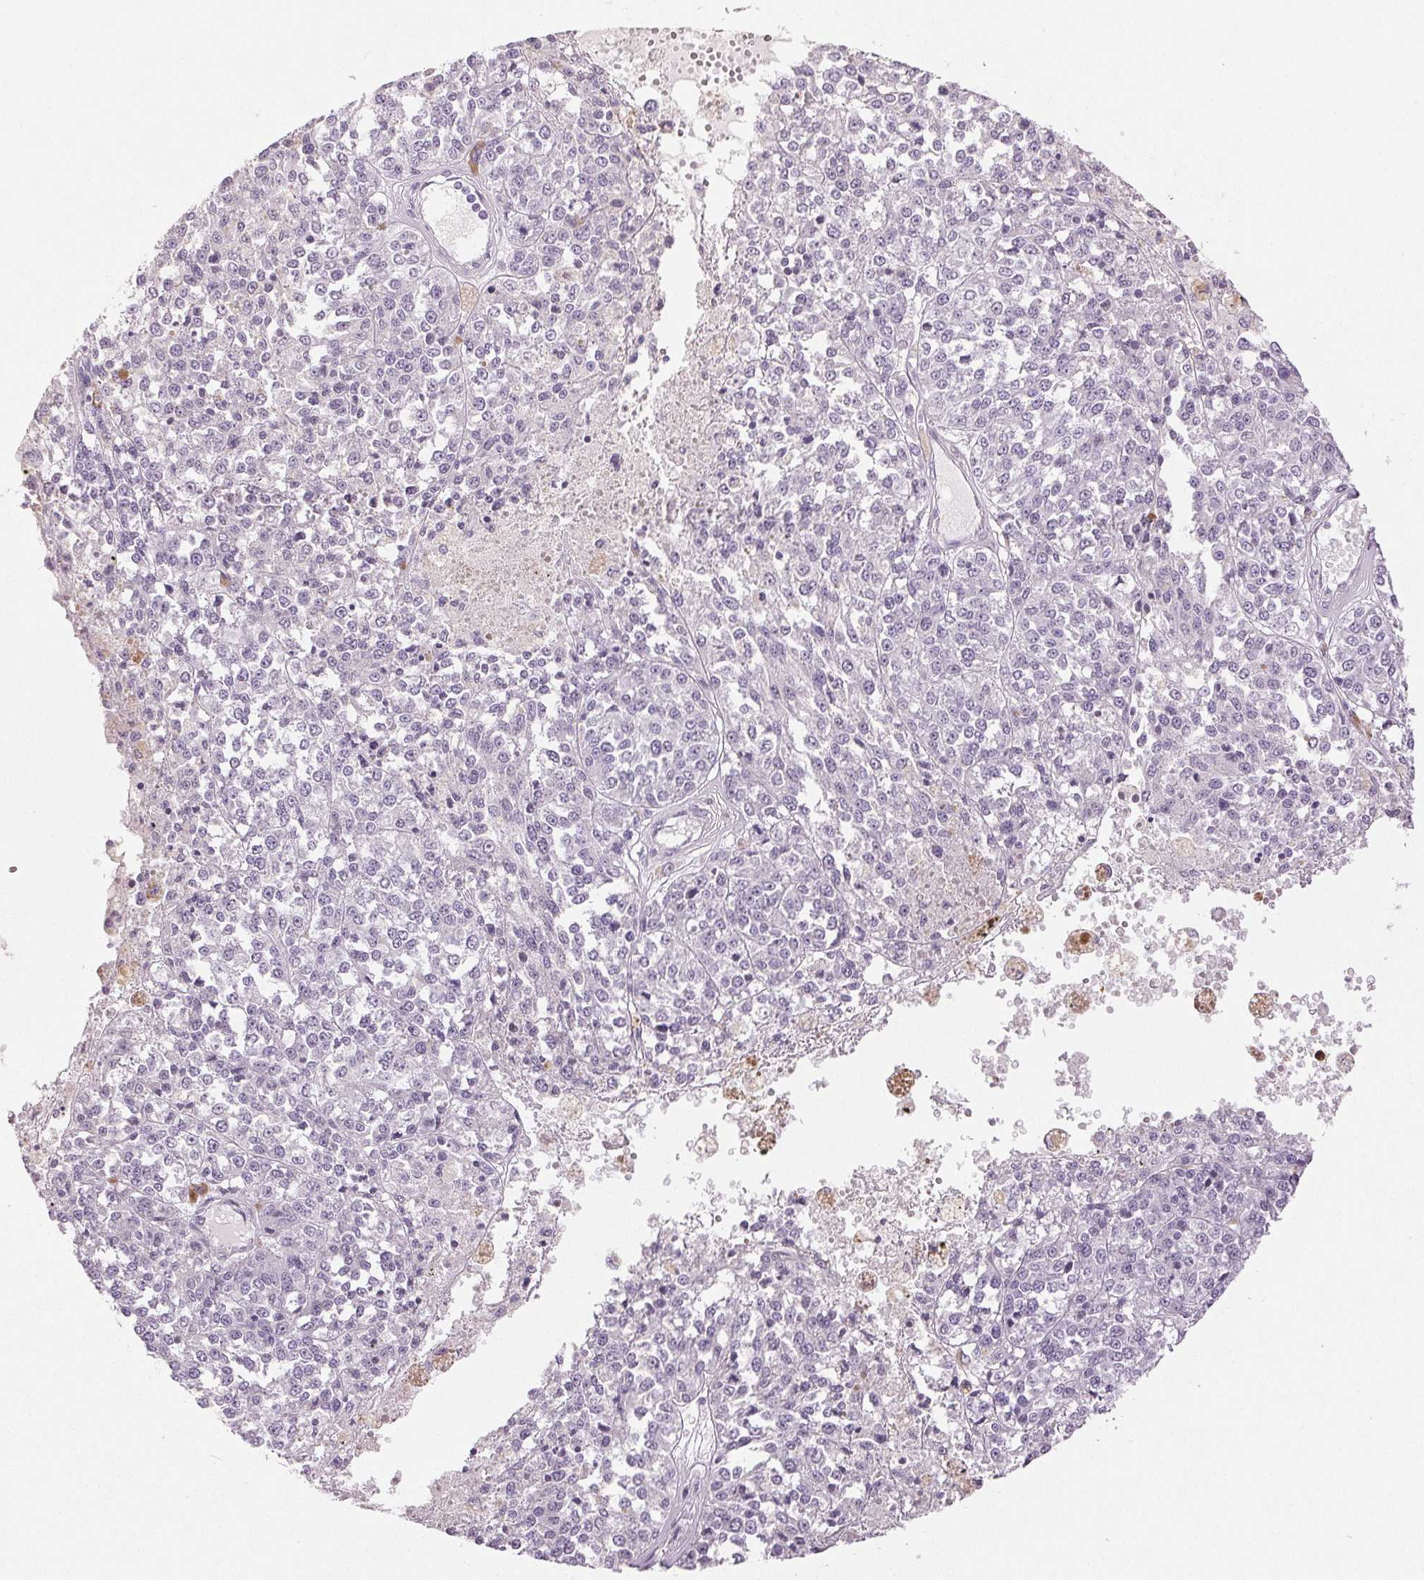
{"staining": {"intensity": "negative", "quantity": "none", "location": "none"}, "tissue": "melanoma", "cell_type": "Tumor cells", "image_type": "cancer", "snomed": [{"axis": "morphology", "description": "Malignant melanoma, Metastatic site"}, {"axis": "topography", "description": "Lymph node"}], "caption": "DAB (3,3'-diaminobenzidine) immunohistochemical staining of malignant melanoma (metastatic site) displays no significant expression in tumor cells.", "gene": "LTF", "patient": {"sex": "female", "age": 64}}